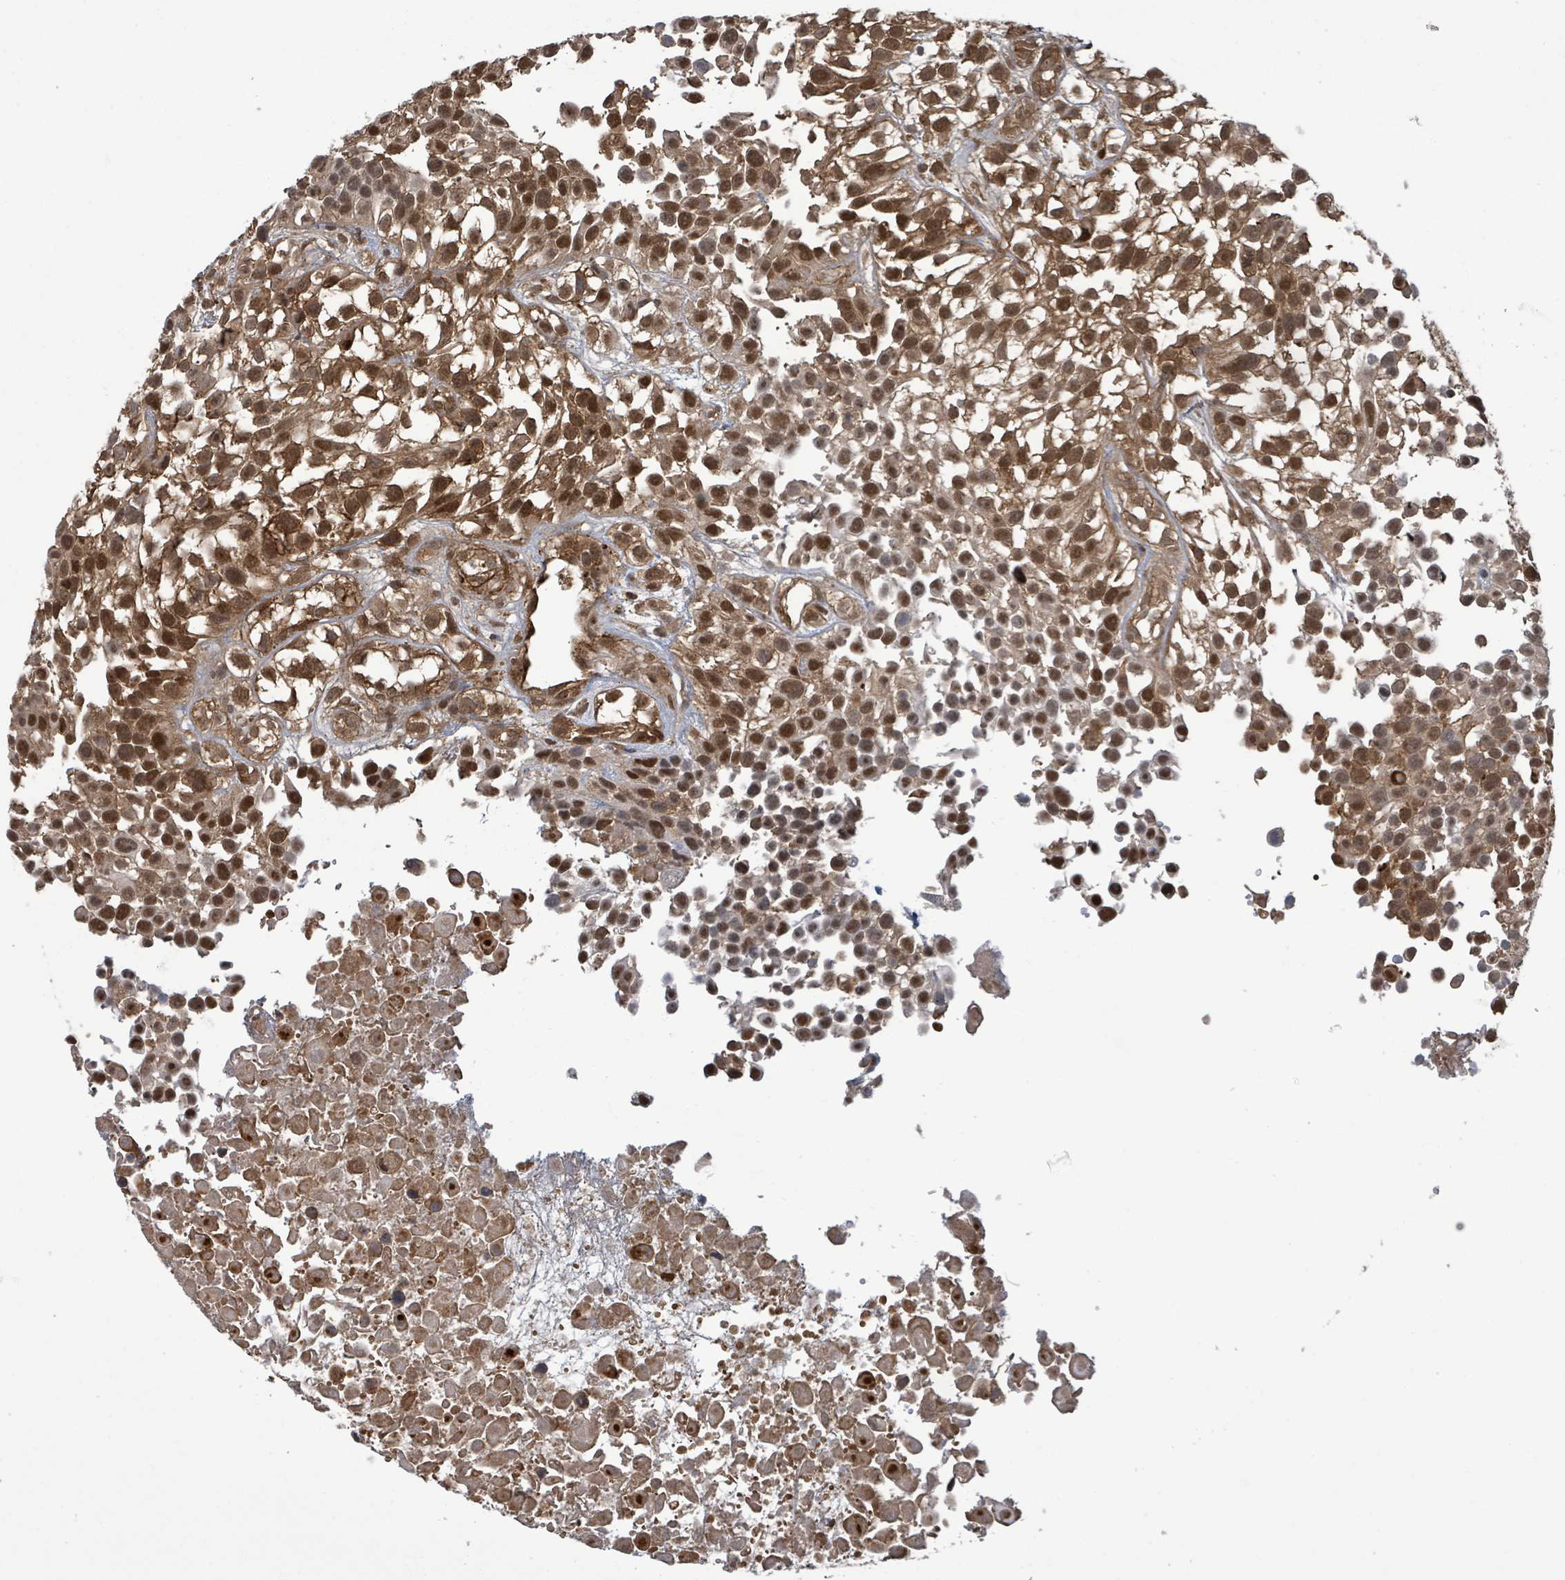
{"staining": {"intensity": "strong", "quantity": ">75%", "location": "cytoplasmic/membranous,nuclear"}, "tissue": "urothelial cancer", "cell_type": "Tumor cells", "image_type": "cancer", "snomed": [{"axis": "morphology", "description": "Urothelial carcinoma, High grade"}, {"axis": "topography", "description": "Urinary bladder"}], "caption": "DAB immunohistochemical staining of human urothelial carcinoma (high-grade) demonstrates strong cytoplasmic/membranous and nuclear protein expression in about >75% of tumor cells. (Brightfield microscopy of DAB IHC at high magnification).", "gene": "KLC1", "patient": {"sex": "male", "age": 56}}